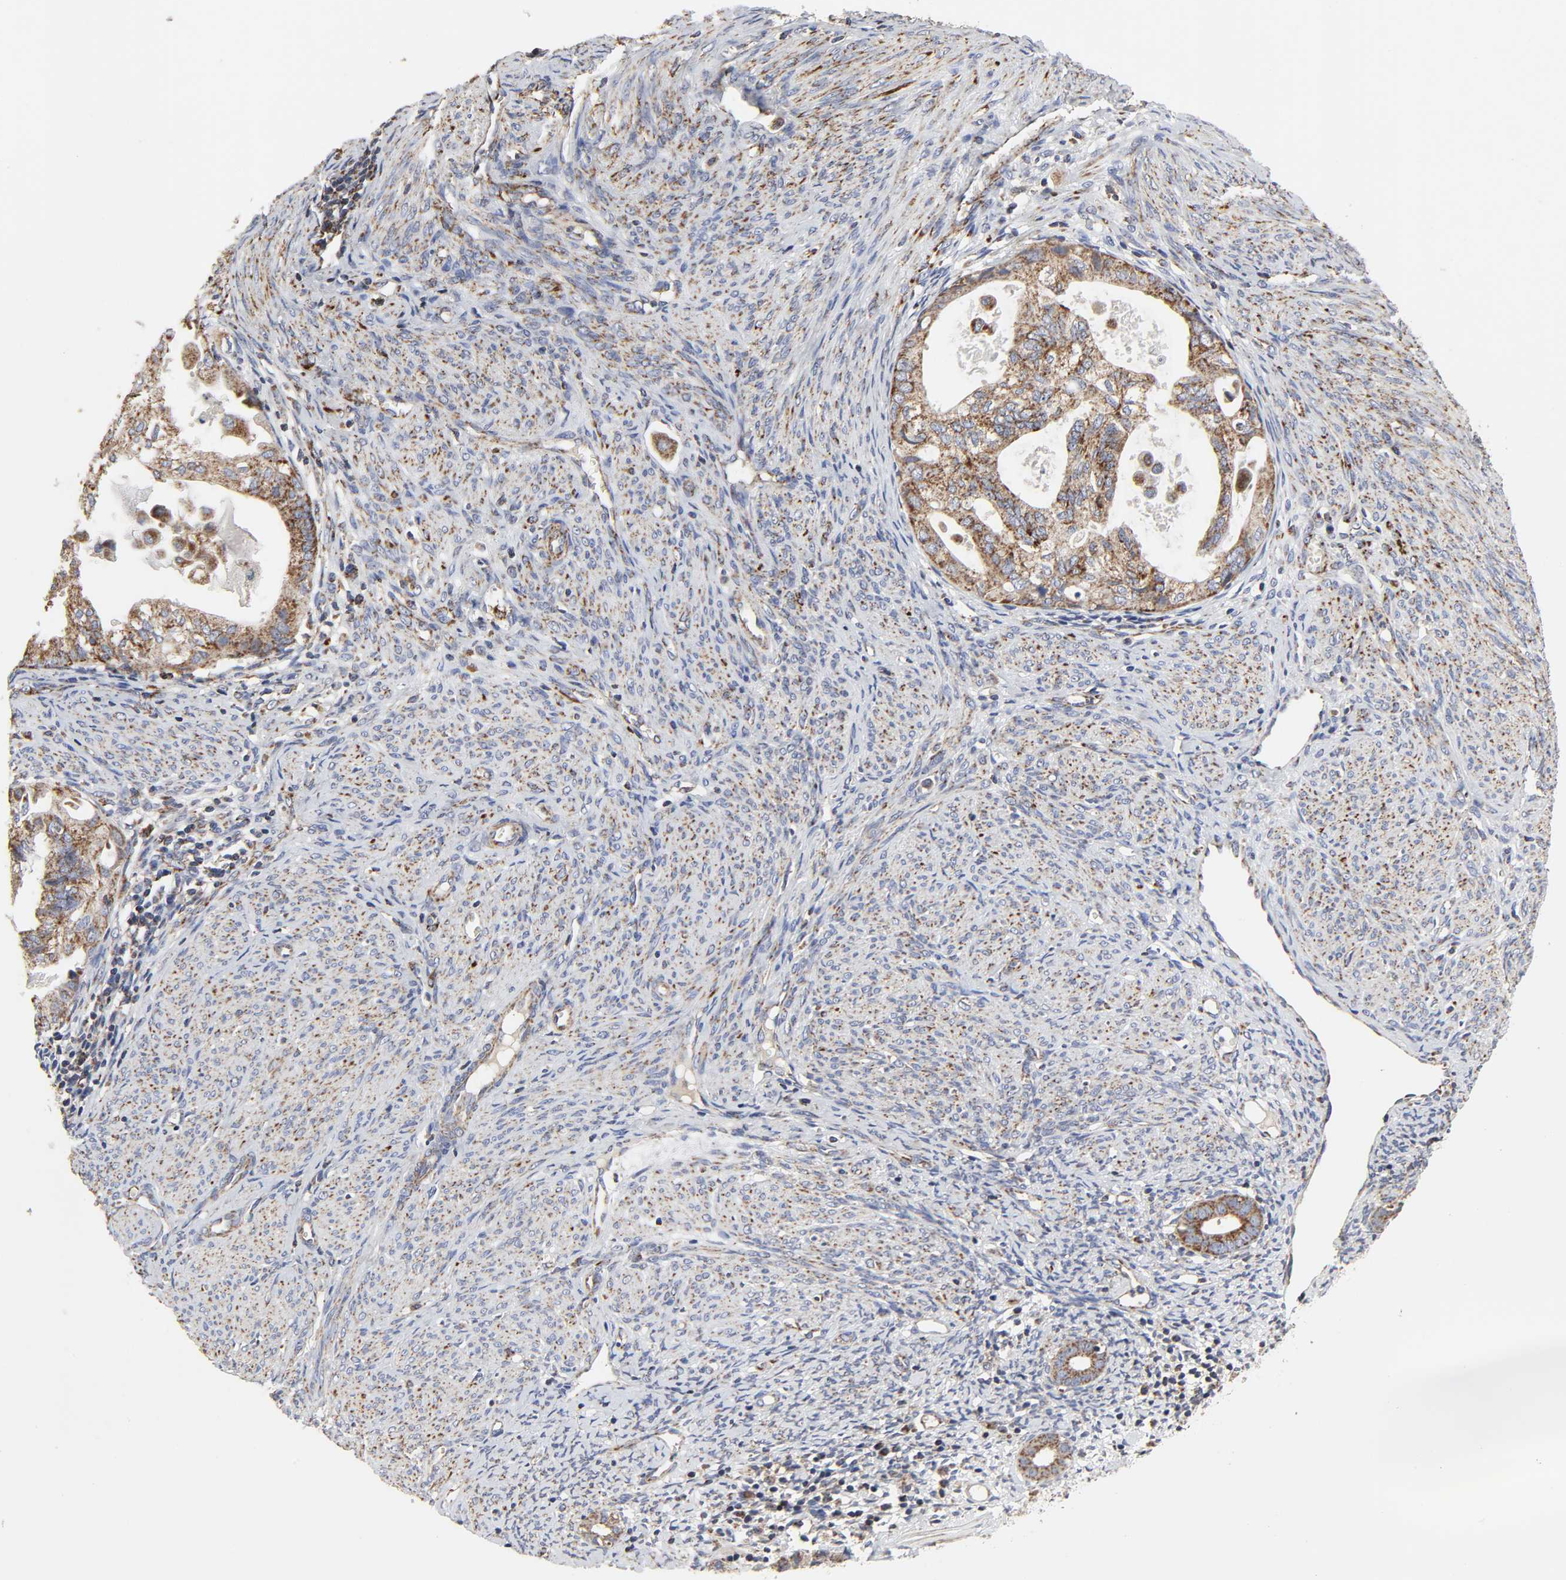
{"staining": {"intensity": "strong", "quantity": ">75%", "location": "cytoplasmic/membranous"}, "tissue": "cervical cancer", "cell_type": "Tumor cells", "image_type": "cancer", "snomed": [{"axis": "morphology", "description": "Normal tissue, NOS"}, {"axis": "morphology", "description": "Adenocarcinoma, NOS"}, {"axis": "topography", "description": "Cervix"}, {"axis": "topography", "description": "Endometrium"}], "caption": "High-power microscopy captured an immunohistochemistry micrograph of cervical adenocarcinoma, revealing strong cytoplasmic/membranous expression in about >75% of tumor cells.", "gene": "COX6B1", "patient": {"sex": "female", "age": 86}}